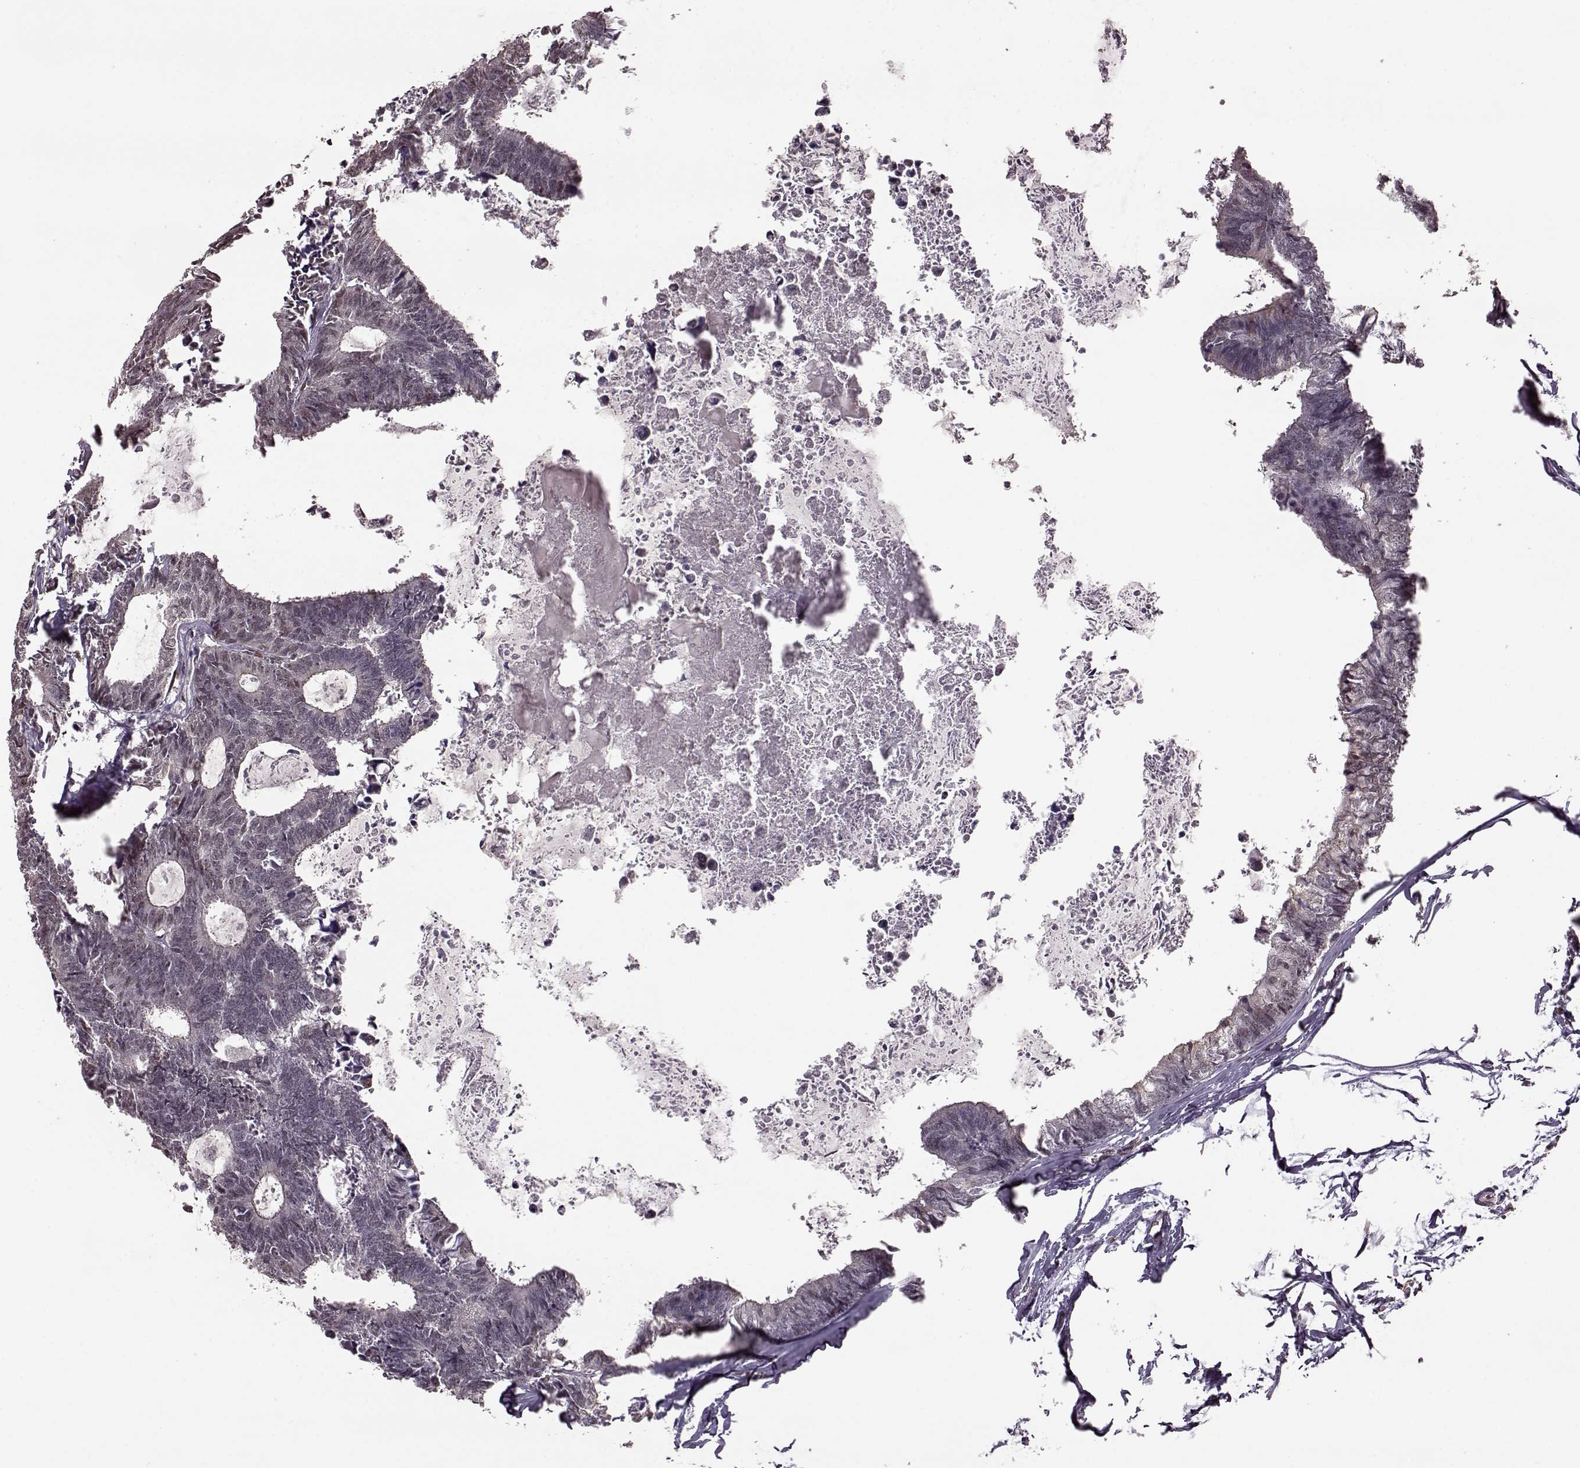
{"staining": {"intensity": "negative", "quantity": "none", "location": "none"}, "tissue": "colorectal cancer", "cell_type": "Tumor cells", "image_type": "cancer", "snomed": [{"axis": "morphology", "description": "Adenocarcinoma, NOS"}, {"axis": "topography", "description": "Colon"}, {"axis": "topography", "description": "Rectum"}], "caption": "Immunohistochemistry histopathology image of human colorectal cancer stained for a protein (brown), which reveals no expression in tumor cells.", "gene": "FTO", "patient": {"sex": "male", "age": 57}}